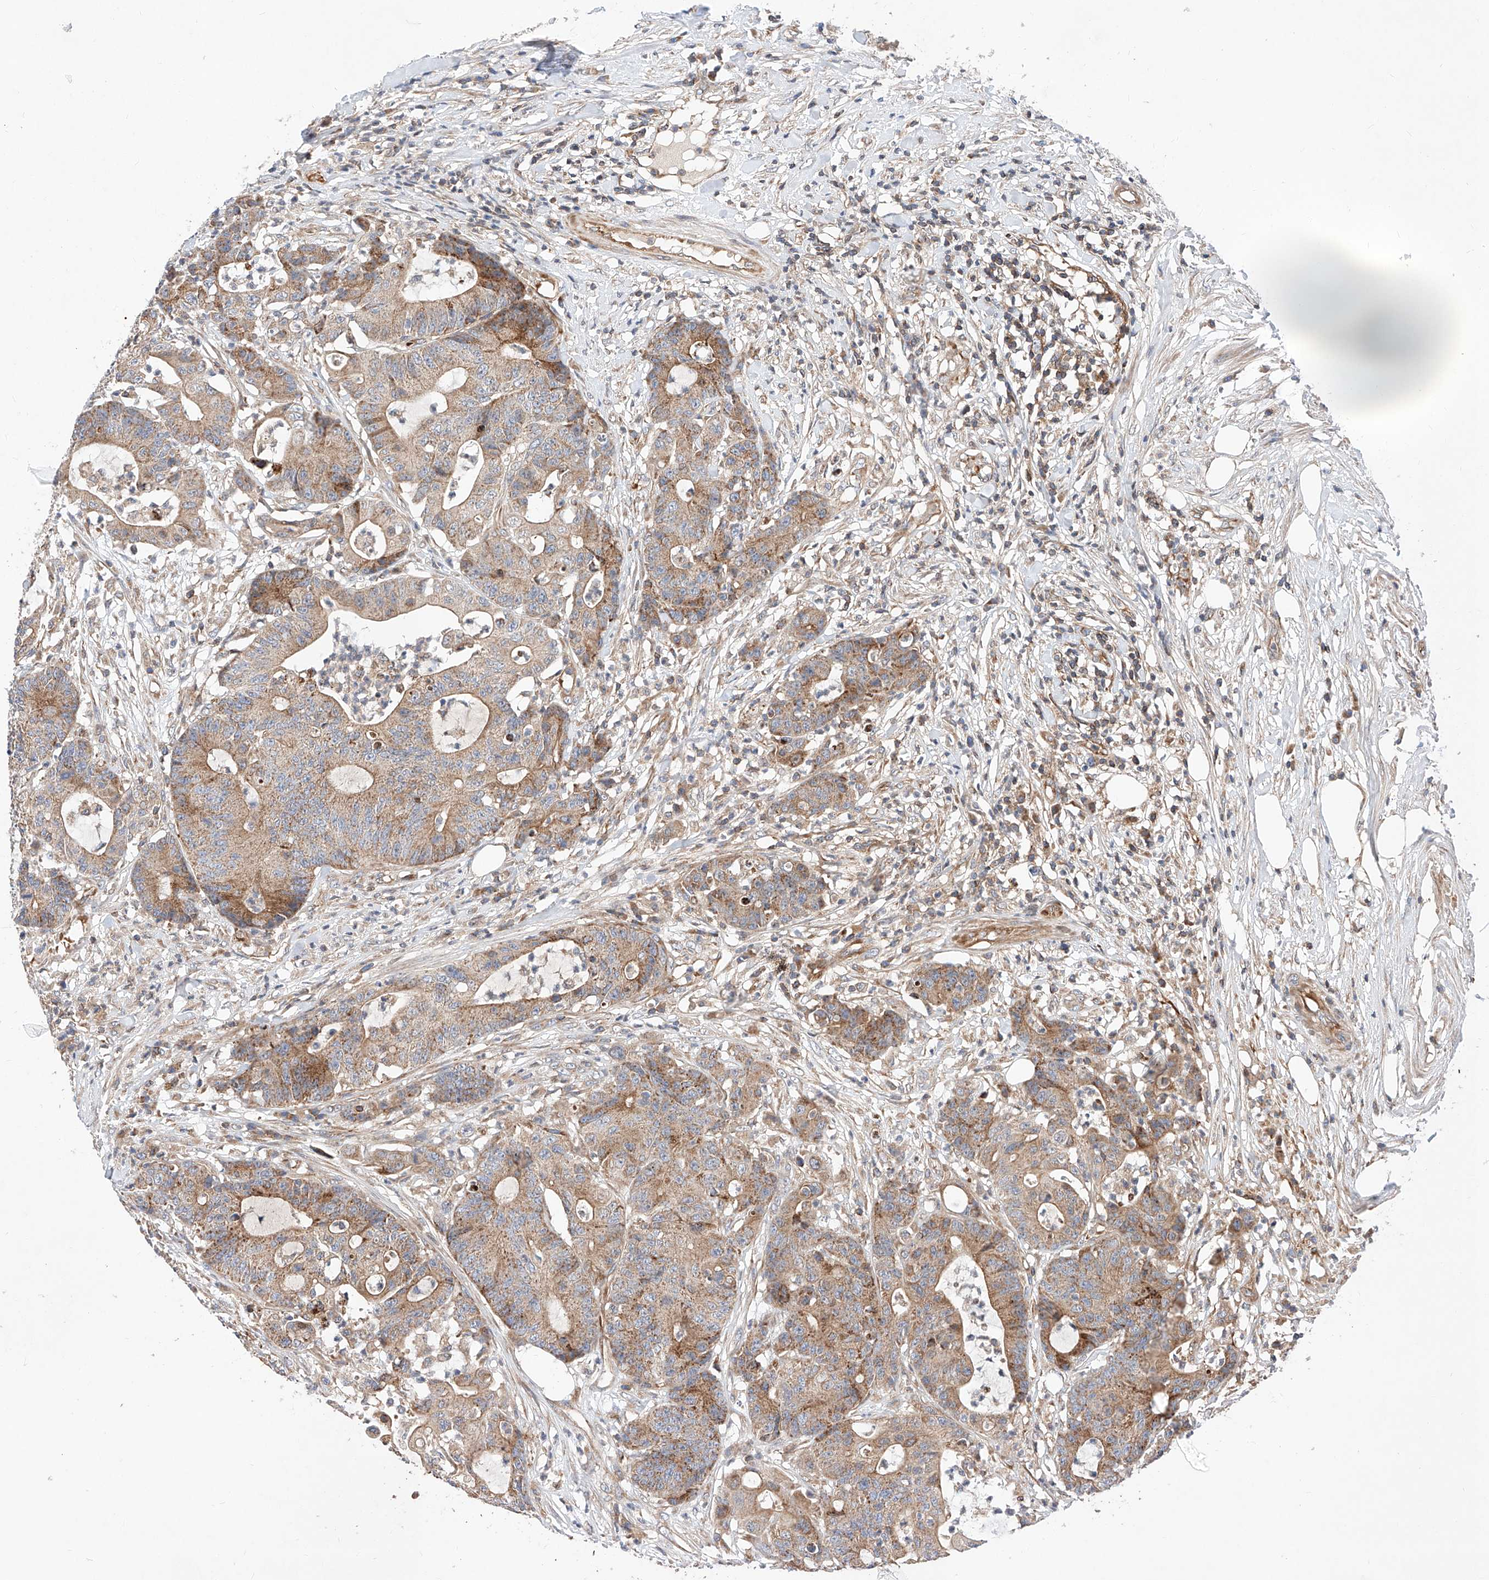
{"staining": {"intensity": "moderate", "quantity": ">75%", "location": "cytoplasmic/membranous"}, "tissue": "colorectal cancer", "cell_type": "Tumor cells", "image_type": "cancer", "snomed": [{"axis": "morphology", "description": "Adenocarcinoma, NOS"}, {"axis": "topography", "description": "Colon"}], "caption": "Adenocarcinoma (colorectal) stained with immunohistochemistry exhibits moderate cytoplasmic/membranous positivity in approximately >75% of tumor cells. (brown staining indicates protein expression, while blue staining denotes nuclei).", "gene": "NR1D1", "patient": {"sex": "female", "age": 84}}